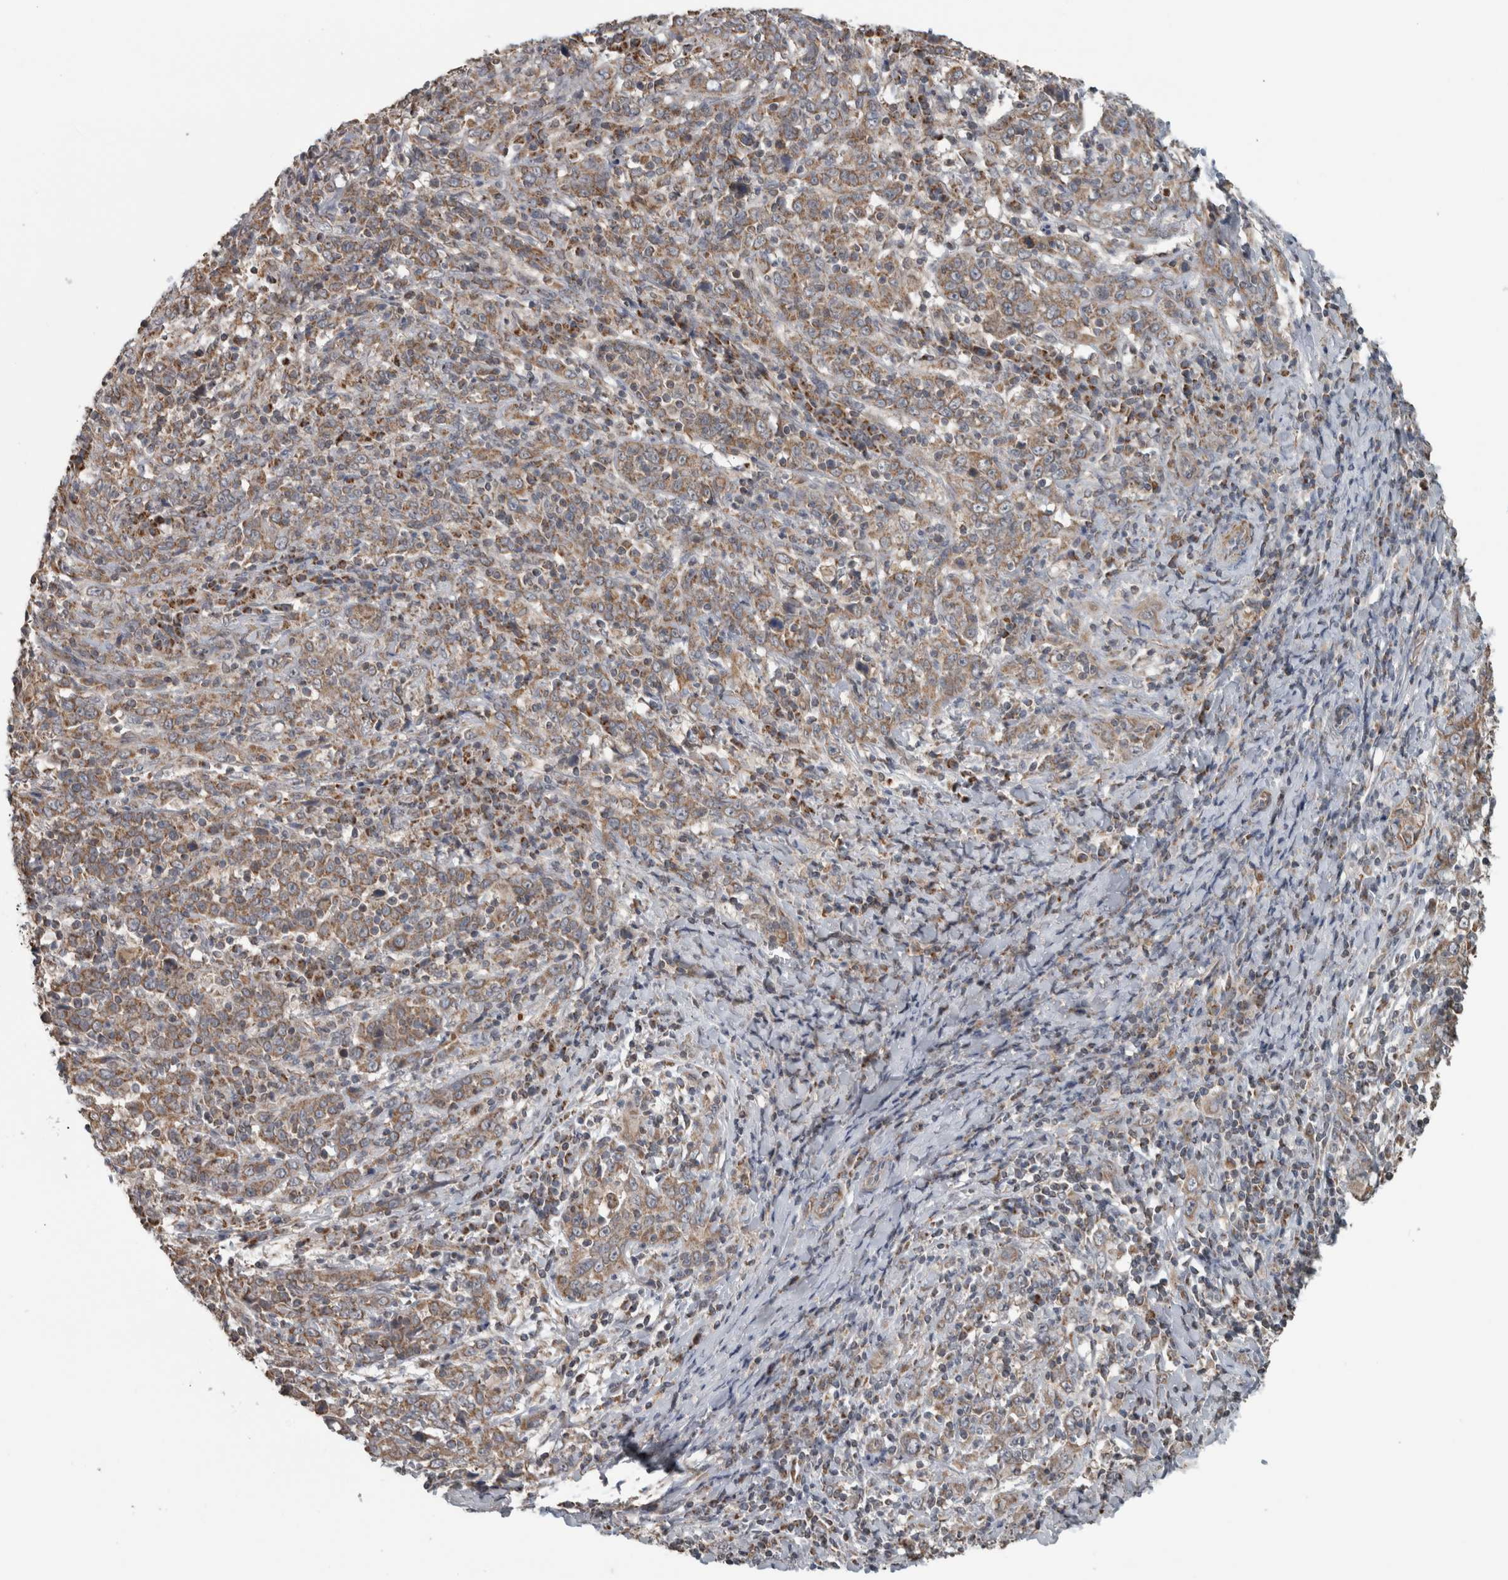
{"staining": {"intensity": "moderate", "quantity": ">75%", "location": "cytoplasmic/membranous"}, "tissue": "cervical cancer", "cell_type": "Tumor cells", "image_type": "cancer", "snomed": [{"axis": "morphology", "description": "Squamous cell carcinoma, NOS"}, {"axis": "topography", "description": "Cervix"}], "caption": "Protein staining shows moderate cytoplasmic/membranous expression in about >75% of tumor cells in cervical cancer (squamous cell carcinoma).", "gene": "ARMC1", "patient": {"sex": "female", "age": 46}}